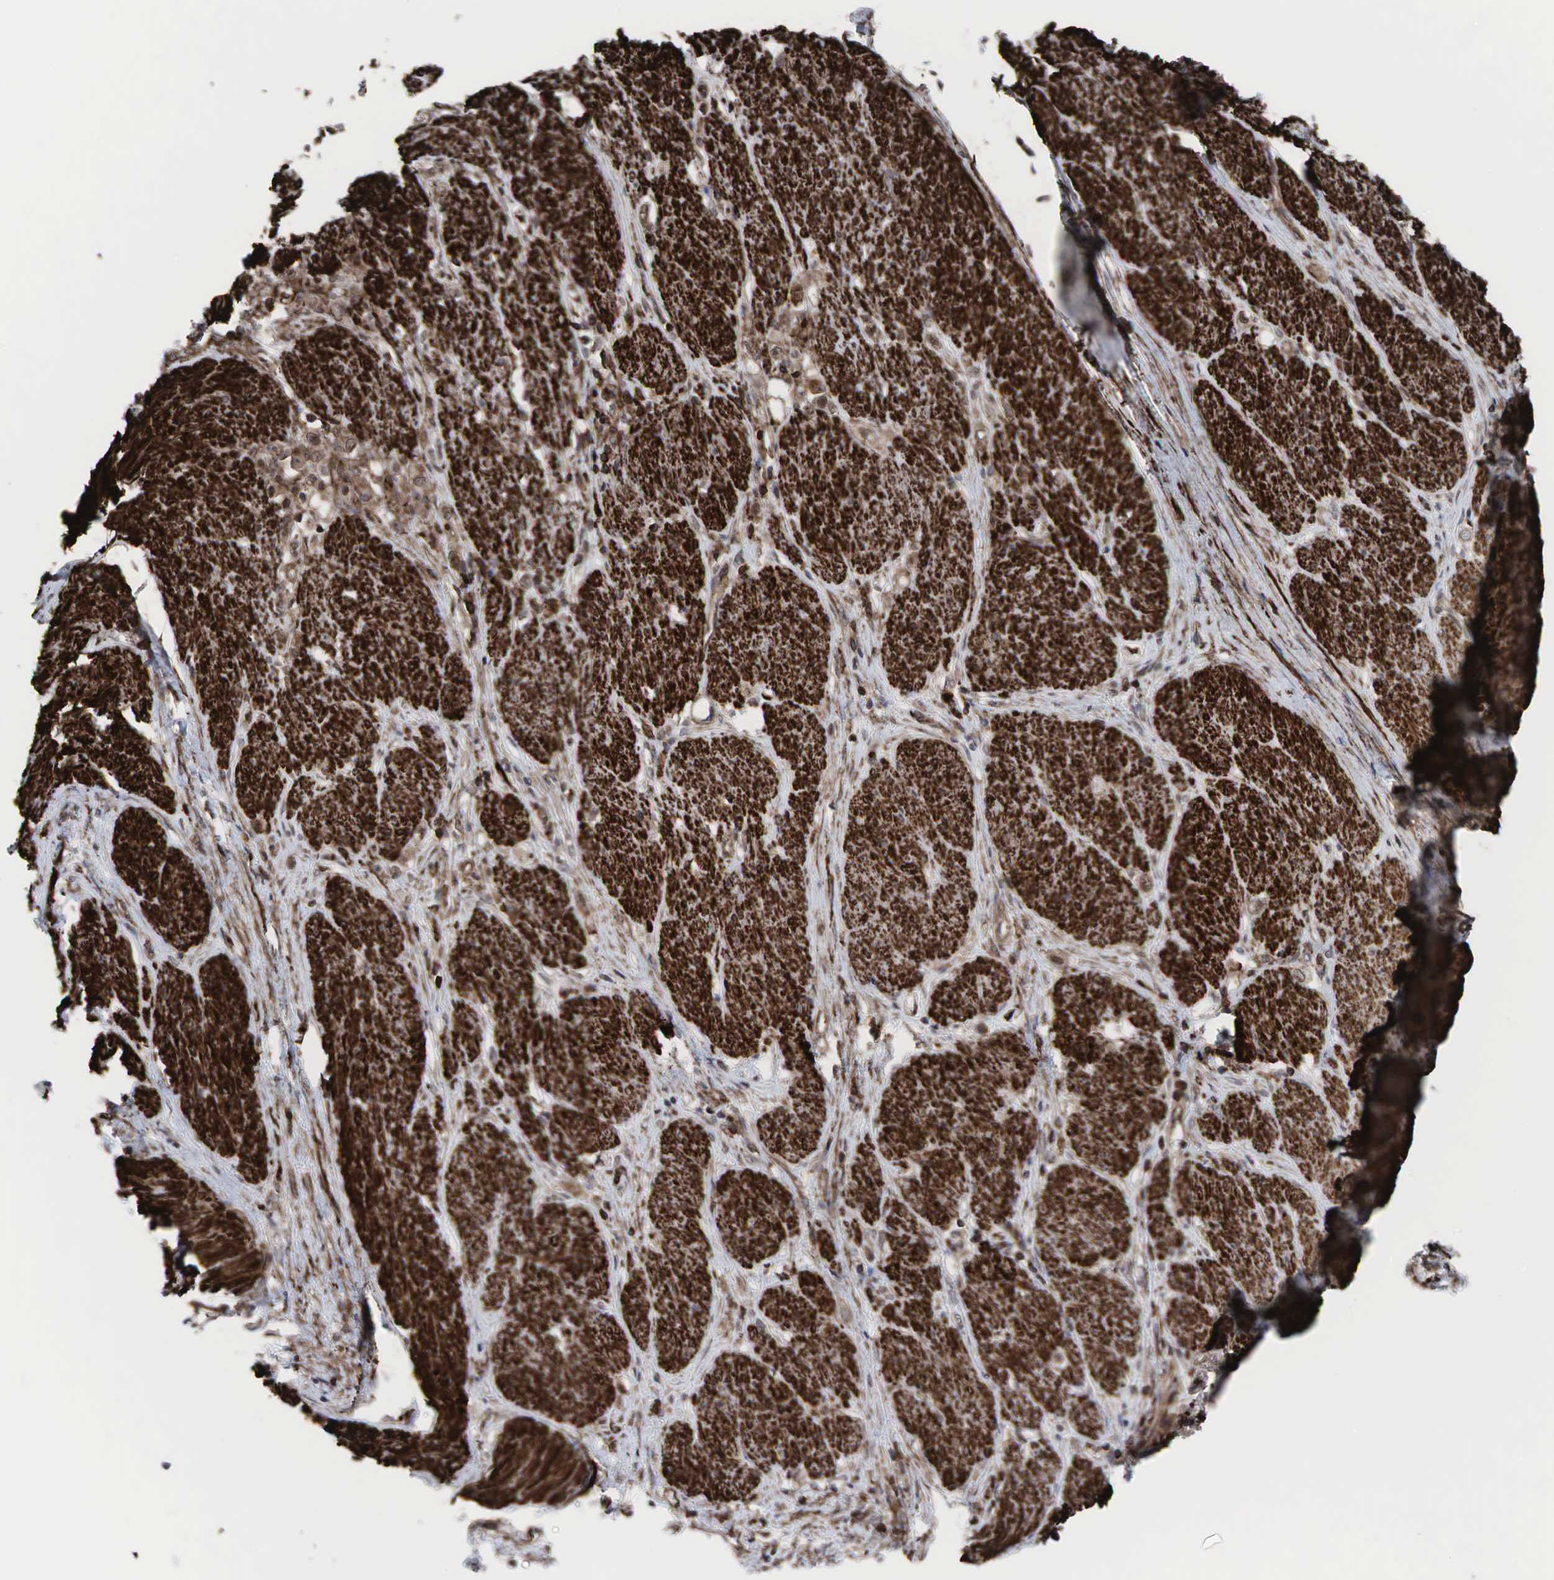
{"staining": {"intensity": "weak", "quantity": ">75%", "location": "cytoplasmic/membranous"}, "tissue": "stomach cancer", "cell_type": "Tumor cells", "image_type": "cancer", "snomed": [{"axis": "morphology", "description": "Adenocarcinoma, NOS"}, {"axis": "topography", "description": "Stomach"}], "caption": "Stomach cancer tissue reveals weak cytoplasmic/membranous positivity in approximately >75% of tumor cells, visualized by immunohistochemistry. (brown staining indicates protein expression, while blue staining denotes nuclei).", "gene": "GPRASP1", "patient": {"sex": "male", "age": 72}}